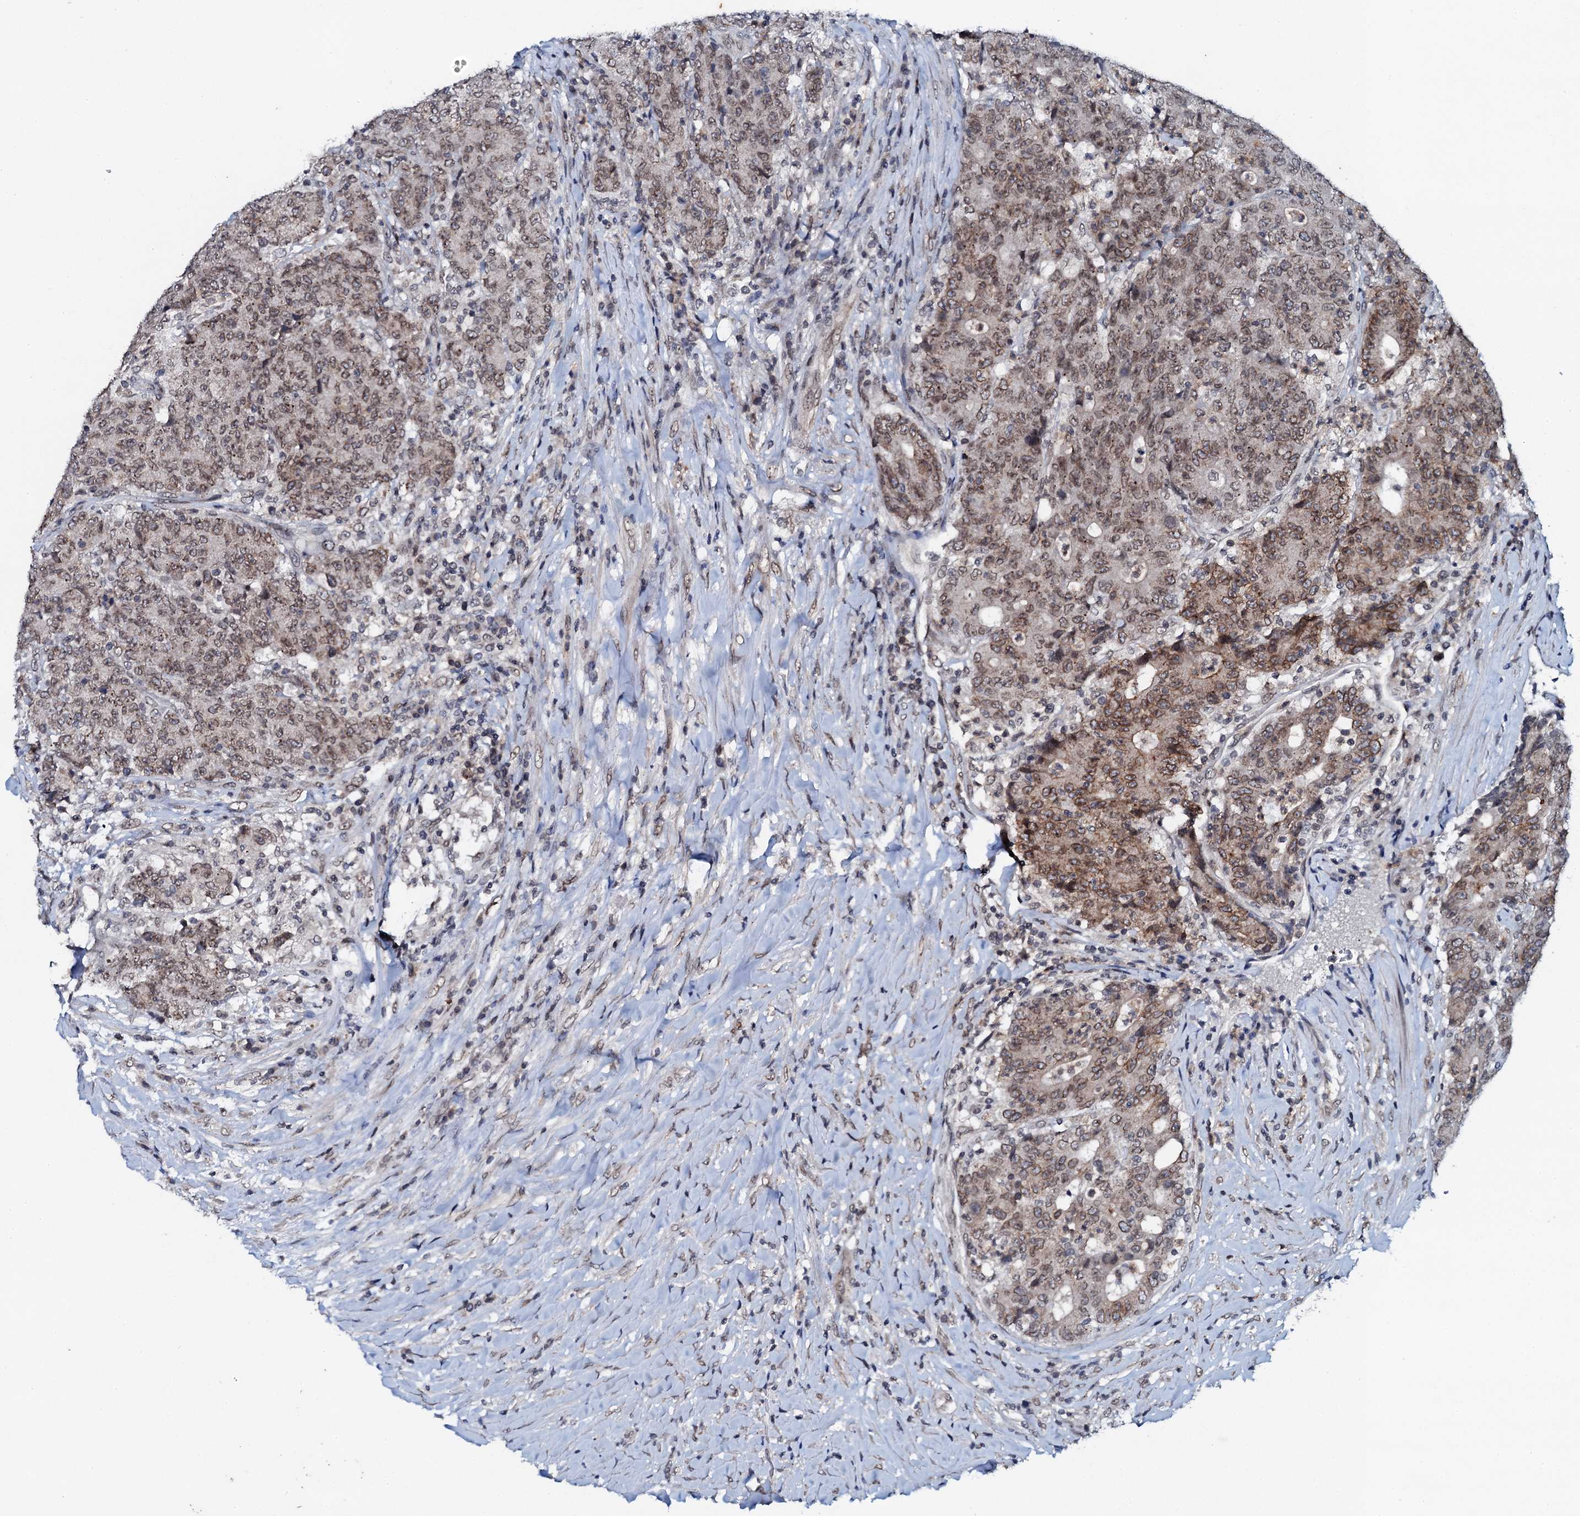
{"staining": {"intensity": "weak", "quantity": "25%-75%", "location": "cytoplasmic/membranous,nuclear"}, "tissue": "colorectal cancer", "cell_type": "Tumor cells", "image_type": "cancer", "snomed": [{"axis": "morphology", "description": "Adenocarcinoma, NOS"}, {"axis": "topography", "description": "Colon"}], "caption": "Immunohistochemical staining of human adenocarcinoma (colorectal) reveals low levels of weak cytoplasmic/membranous and nuclear protein positivity in about 25%-75% of tumor cells.", "gene": "SNTA1", "patient": {"sex": "female", "age": 75}}